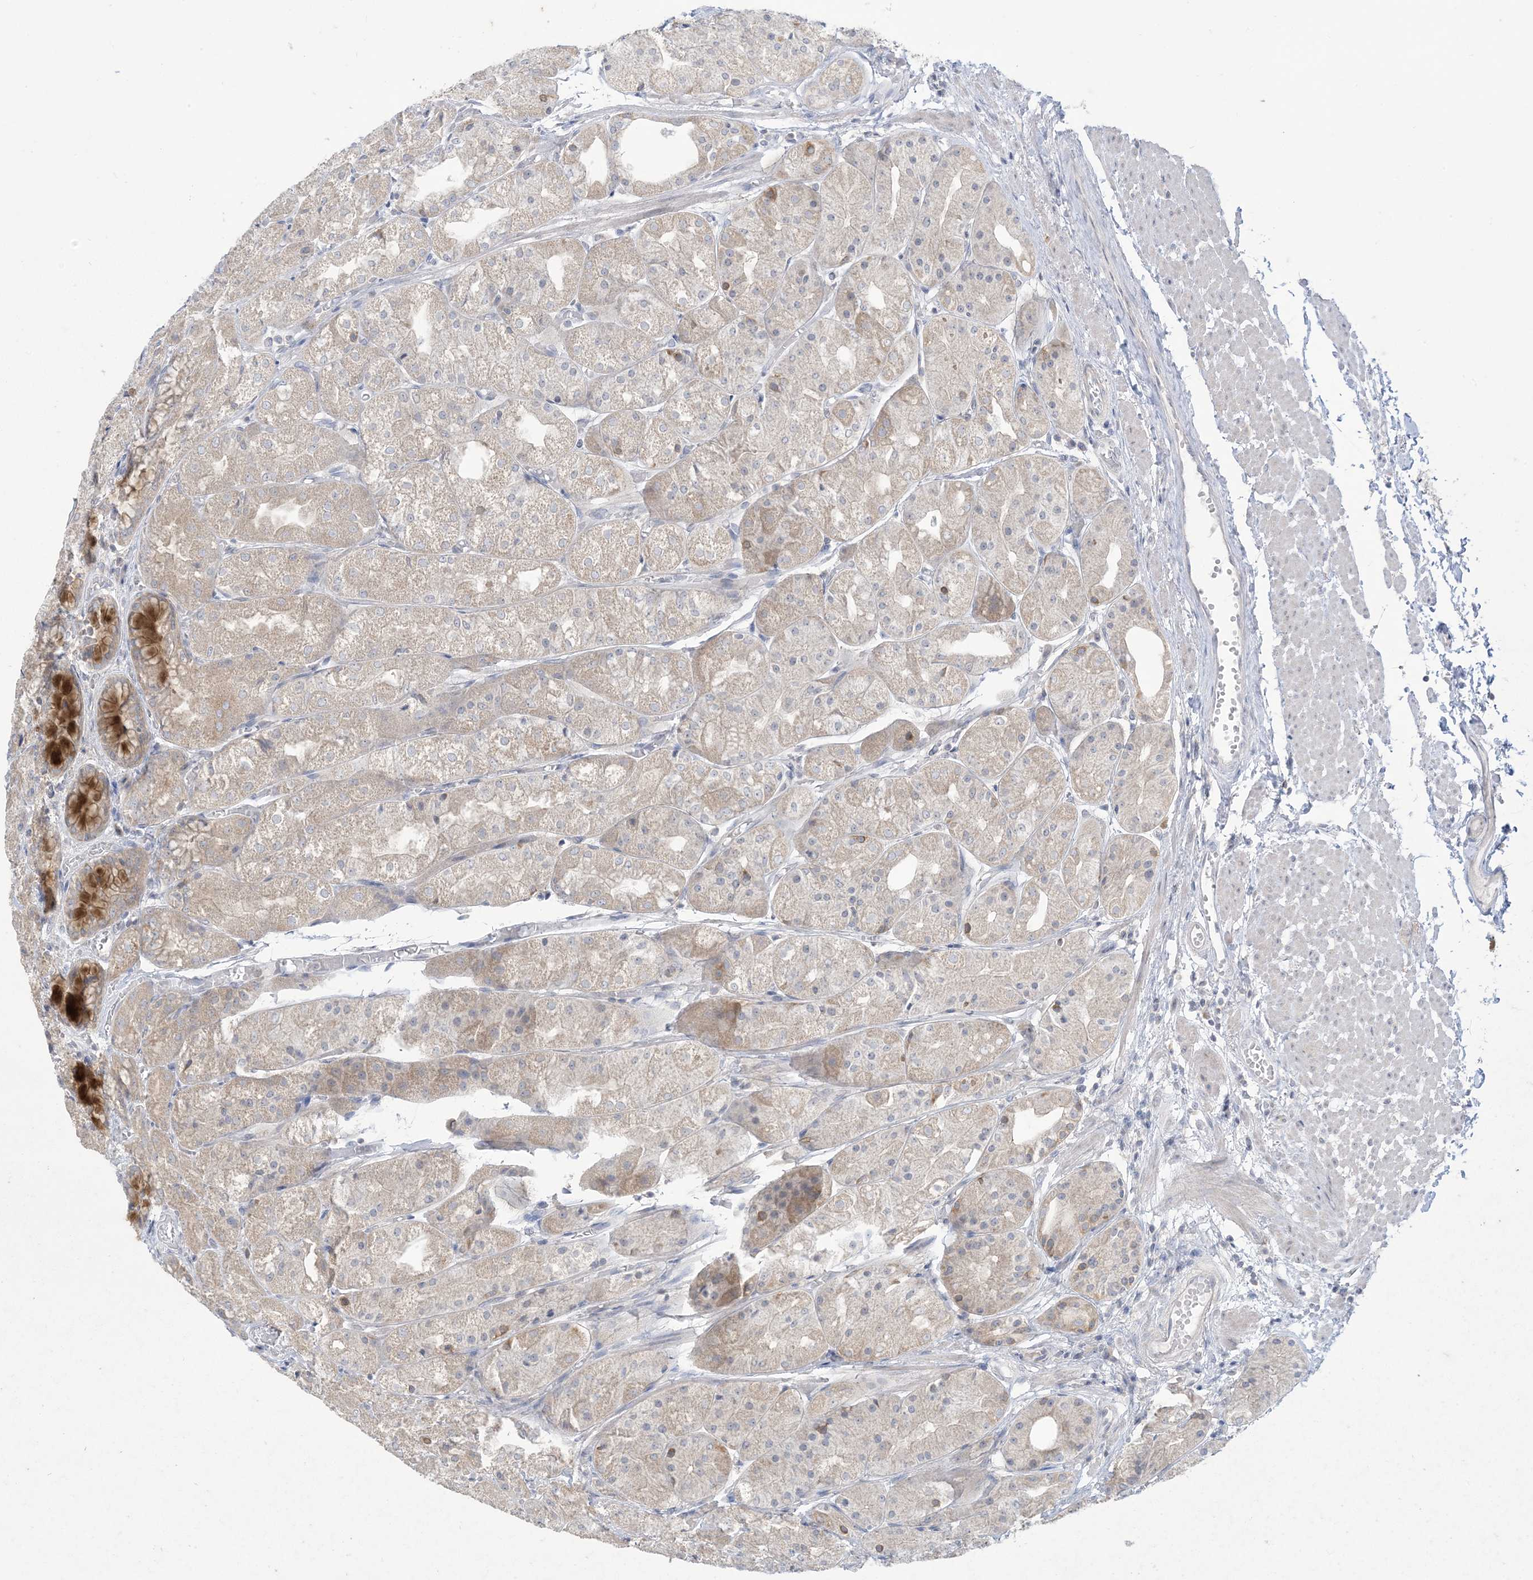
{"staining": {"intensity": "moderate", "quantity": "25%-75%", "location": "cytoplasmic/membranous"}, "tissue": "stomach", "cell_type": "Glandular cells", "image_type": "normal", "snomed": [{"axis": "morphology", "description": "Normal tissue, NOS"}, {"axis": "topography", "description": "Stomach, upper"}], "caption": "Normal stomach was stained to show a protein in brown. There is medium levels of moderate cytoplasmic/membranous staining in approximately 25%-75% of glandular cells. (IHC, brightfield microscopy, high magnification).", "gene": "KIF3A", "patient": {"sex": "male", "age": 72}}